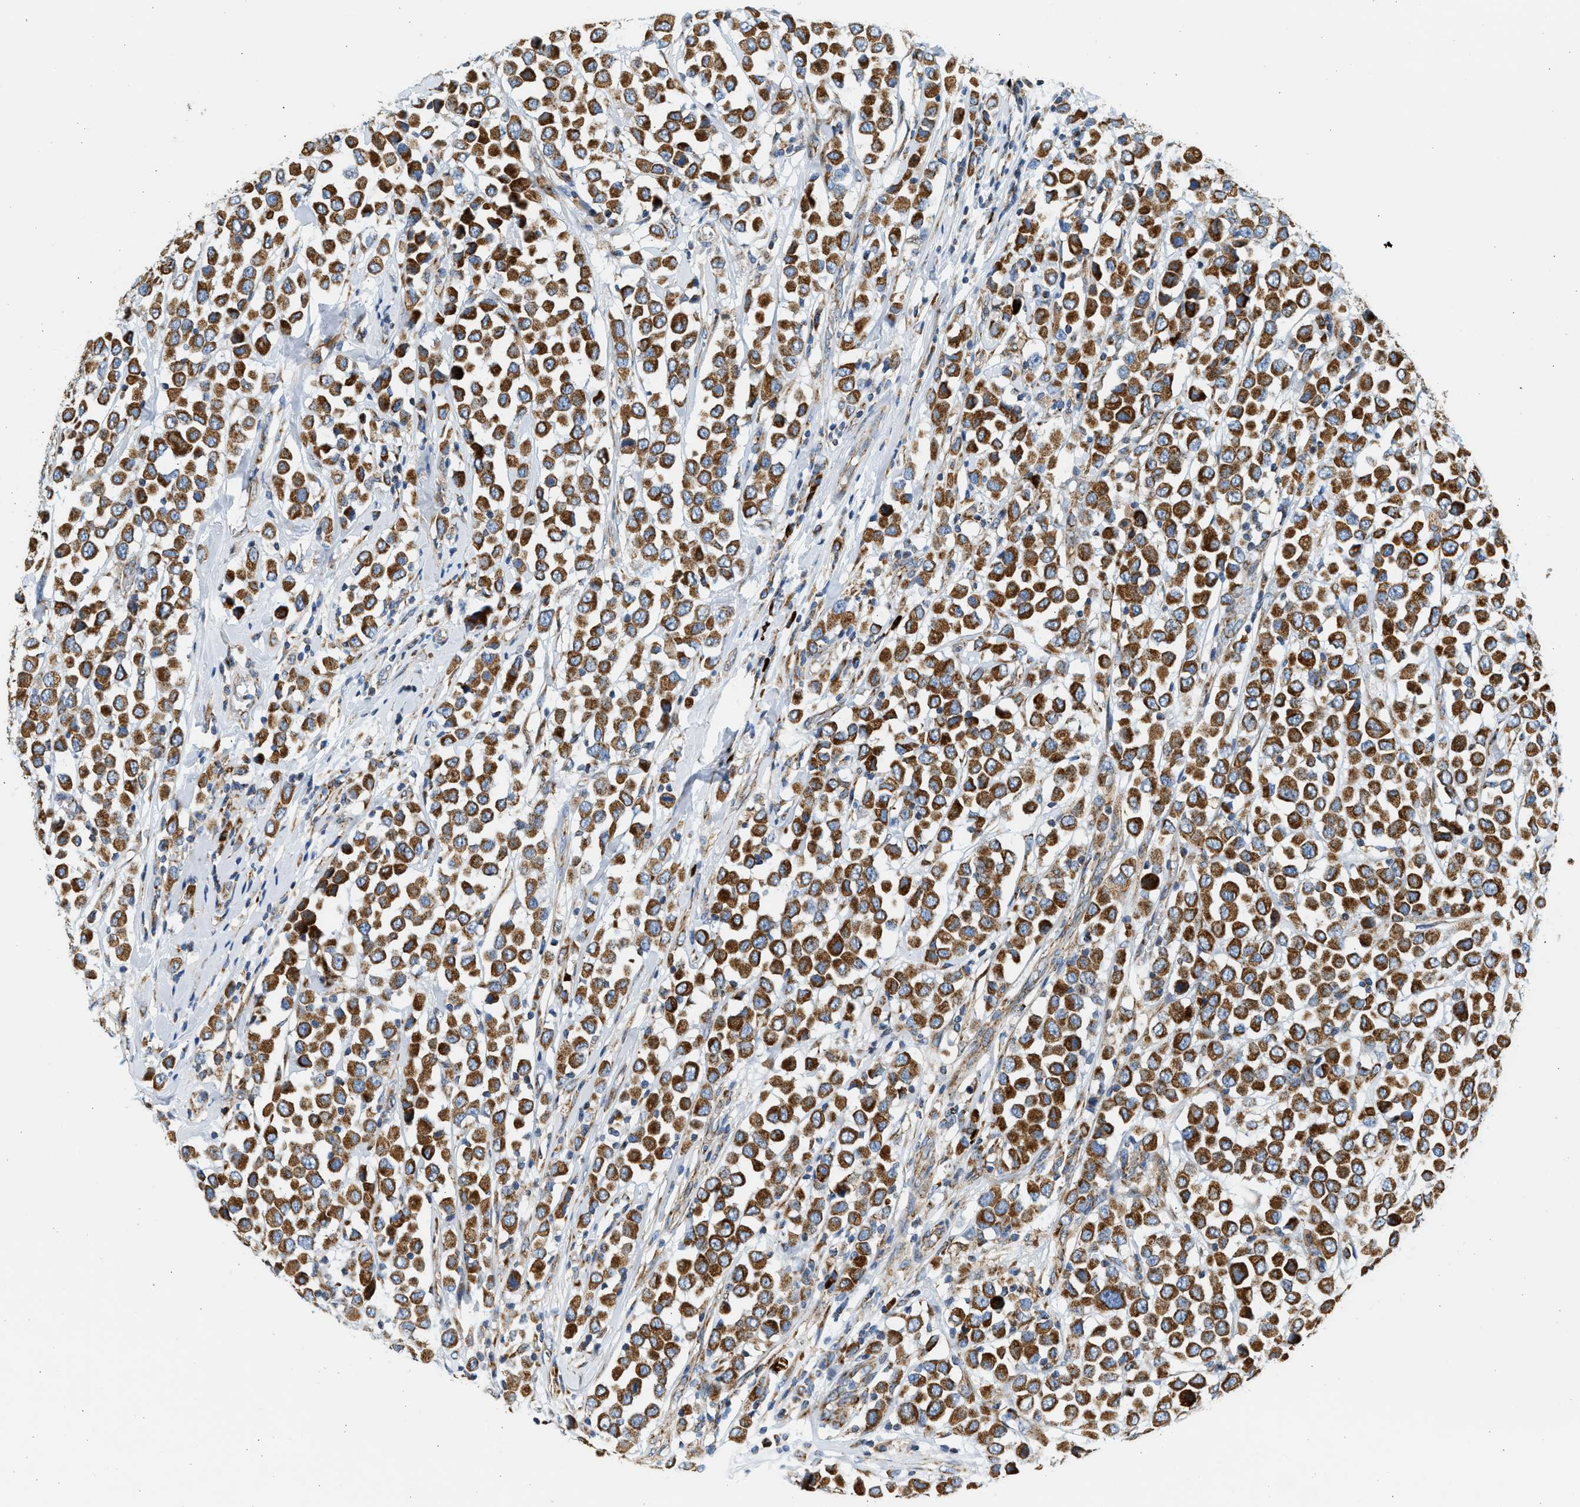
{"staining": {"intensity": "strong", "quantity": ">75%", "location": "cytoplasmic/membranous"}, "tissue": "breast cancer", "cell_type": "Tumor cells", "image_type": "cancer", "snomed": [{"axis": "morphology", "description": "Duct carcinoma"}, {"axis": "topography", "description": "Breast"}], "caption": "Brown immunohistochemical staining in breast cancer (invasive ductal carcinoma) displays strong cytoplasmic/membranous positivity in about >75% of tumor cells. (DAB IHC with brightfield microscopy, high magnification).", "gene": "KCNMB3", "patient": {"sex": "female", "age": 61}}